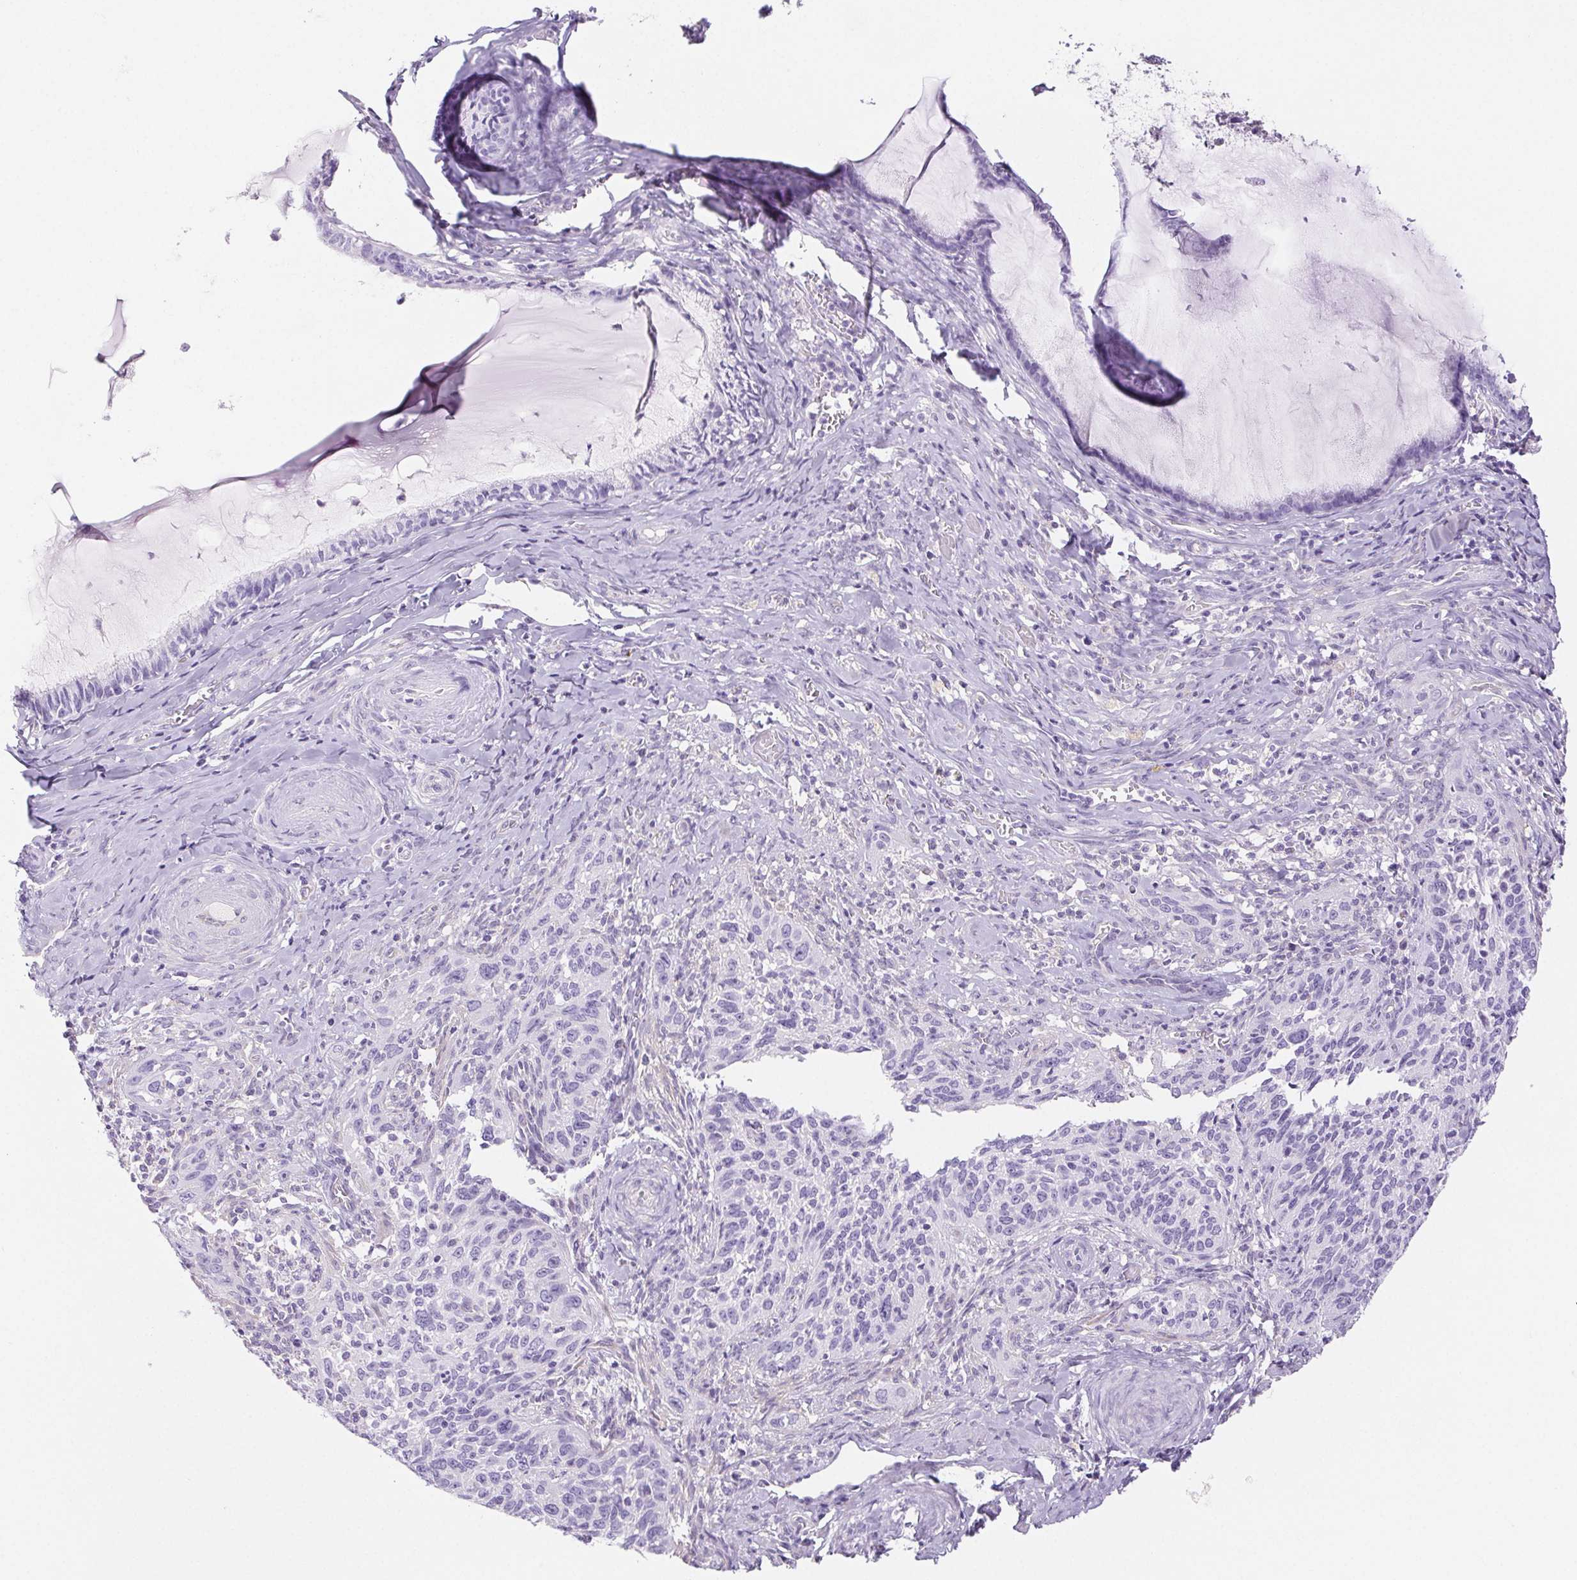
{"staining": {"intensity": "negative", "quantity": "none", "location": "none"}, "tissue": "cervical cancer", "cell_type": "Tumor cells", "image_type": "cancer", "snomed": [{"axis": "morphology", "description": "Squamous cell carcinoma, NOS"}, {"axis": "topography", "description": "Cervix"}], "caption": "Immunohistochemistry (IHC) photomicrograph of neoplastic tissue: cervical cancer (squamous cell carcinoma) stained with DAB demonstrates no significant protein expression in tumor cells.", "gene": "PNLIP", "patient": {"sex": "female", "age": 51}}